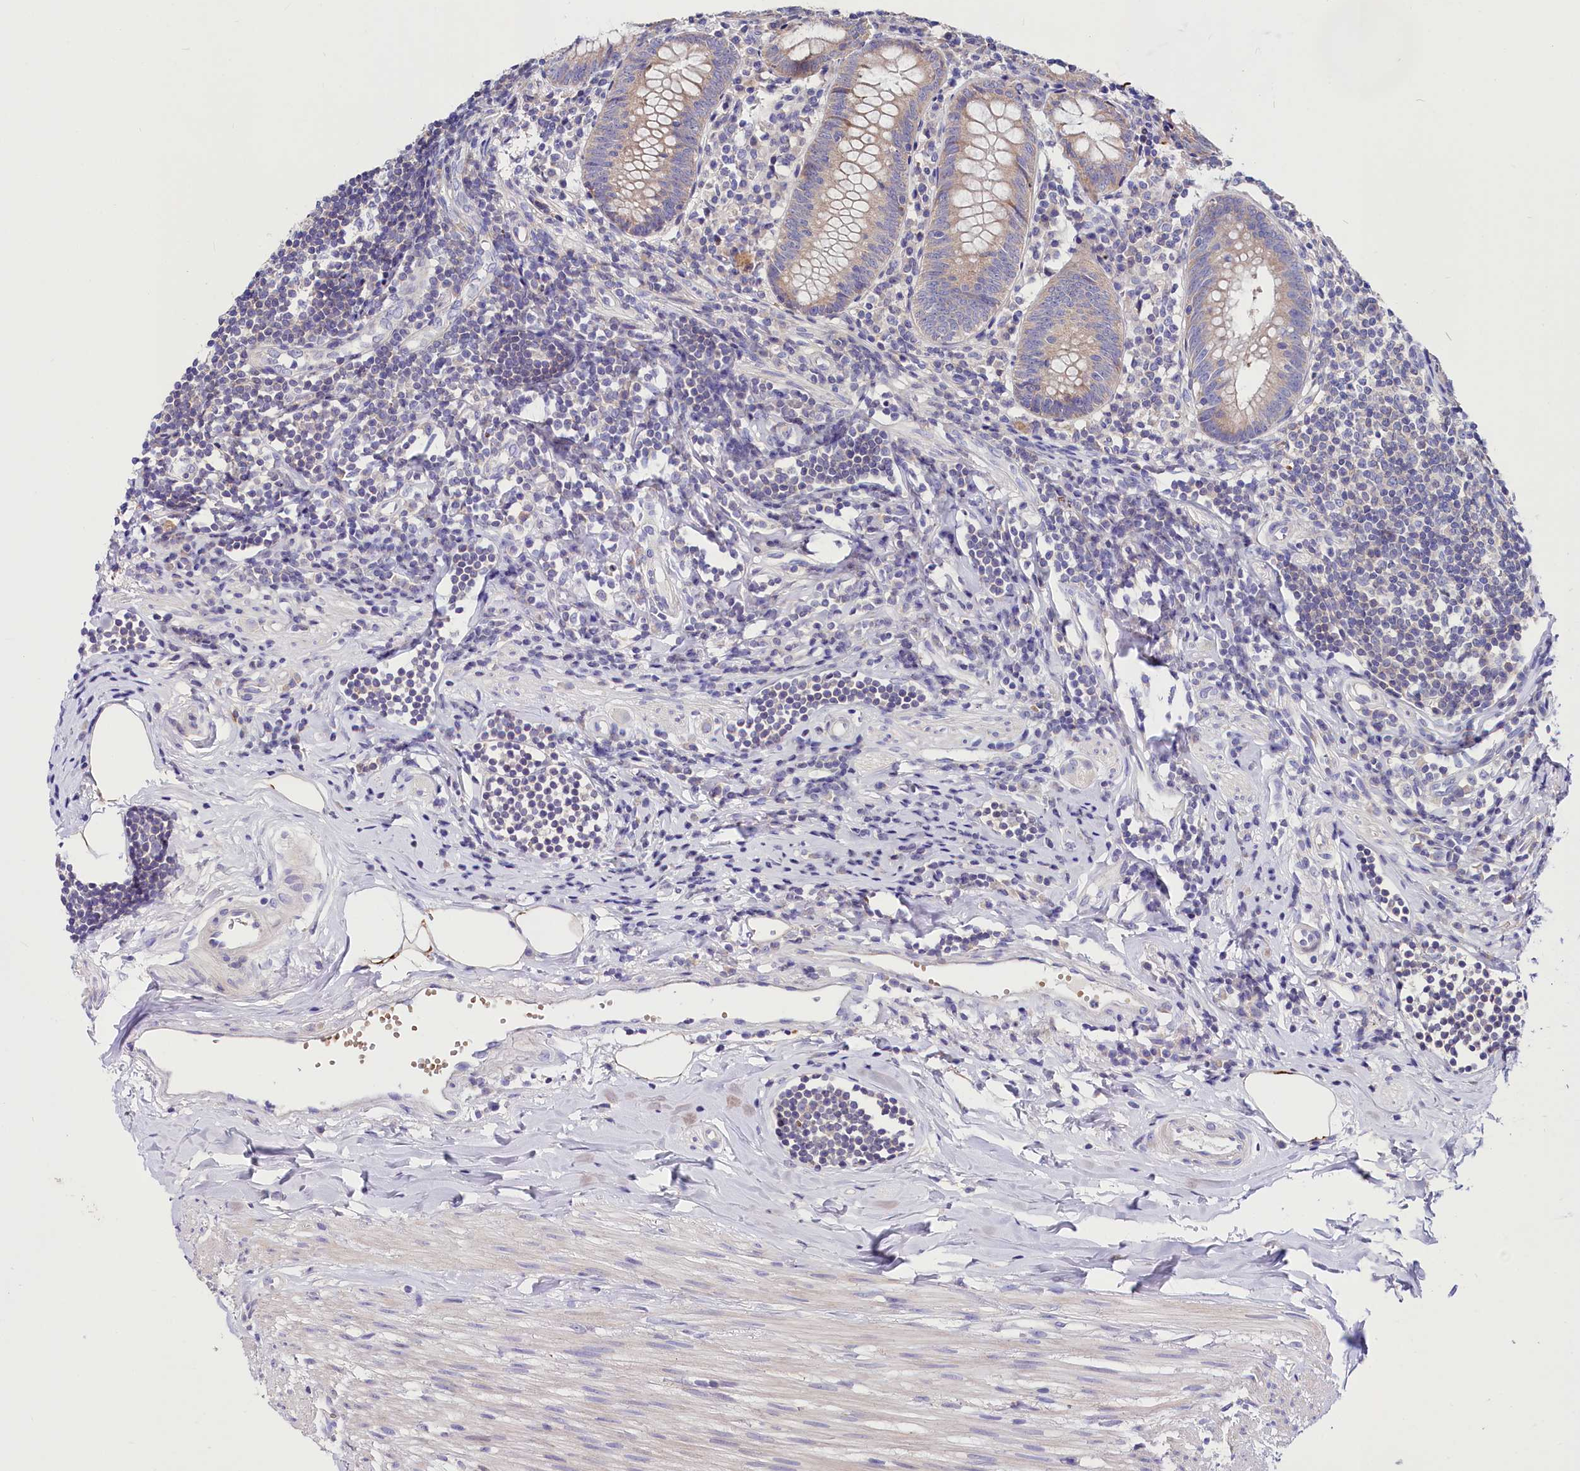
{"staining": {"intensity": "moderate", "quantity": ">75%", "location": "cytoplasmic/membranous"}, "tissue": "appendix", "cell_type": "Glandular cells", "image_type": "normal", "snomed": [{"axis": "morphology", "description": "Normal tissue, NOS"}, {"axis": "topography", "description": "Appendix"}], "caption": "IHC image of unremarkable appendix stained for a protein (brown), which exhibits medium levels of moderate cytoplasmic/membranous staining in about >75% of glandular cells.", "gene": "ABHD5", "patient": {"sex": "female", "age": 54}}